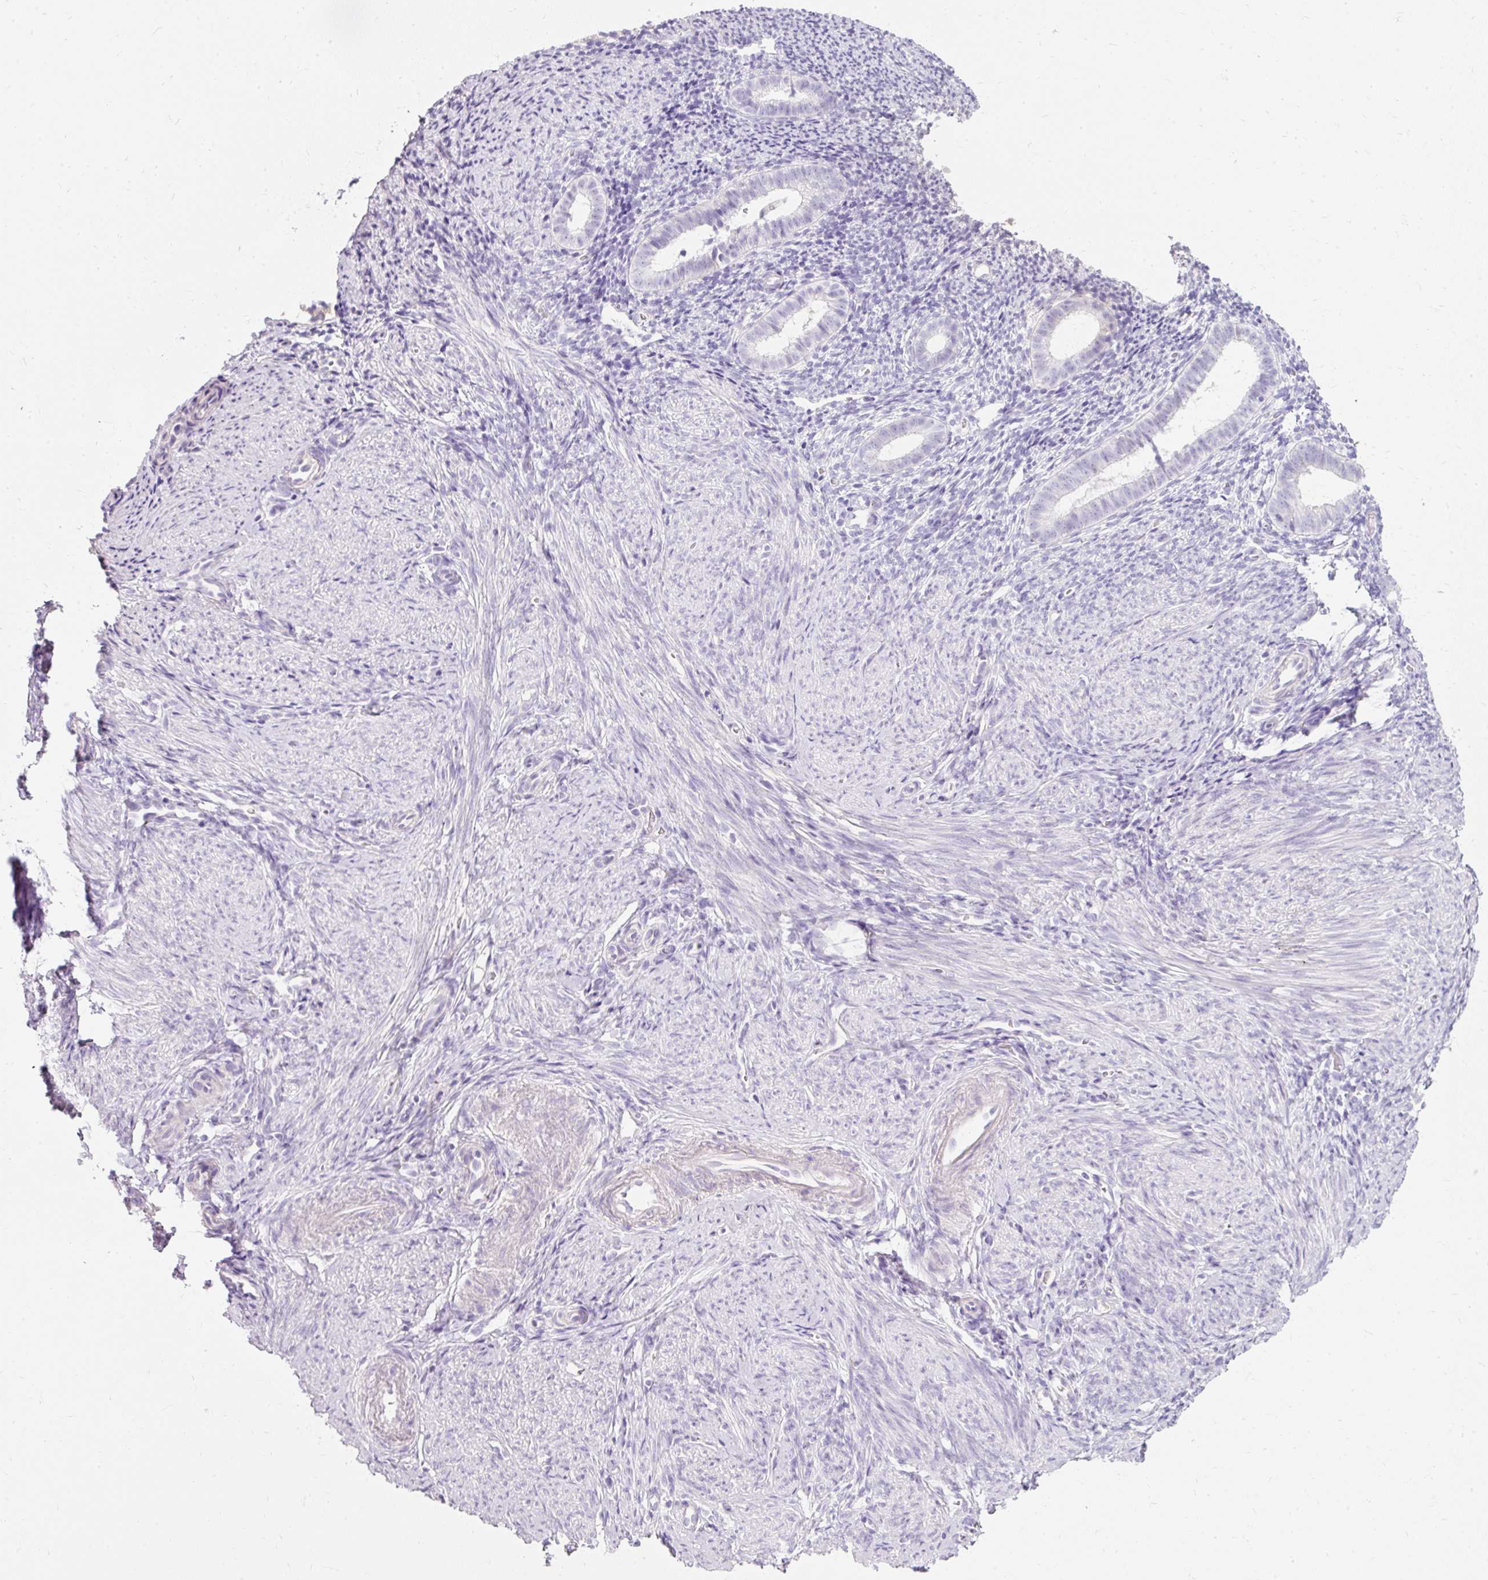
{"staining": {"intensity": "negative", "quantity": "none", "location": "none"}, "tissue": "endometrium", "cell_type": "Cells in endometrial stroma", "image_type": "normal", "snomed": [{"axis": "morphology", "description": "Normal tissue, NOS"}, {"axis": "topography", "description": "Endometrium"}], "caption": "Cells in endometrial stroma are negative for brown protein staining in unremarkable endometrium. Brightfield microscopy of immunohistochemistry (IHC) stained with DAB (brown) and hematoxylin (blue), captured at high magnification.", "gene": "TMEM213", "patient": {"sex": "female", "age": 39}}